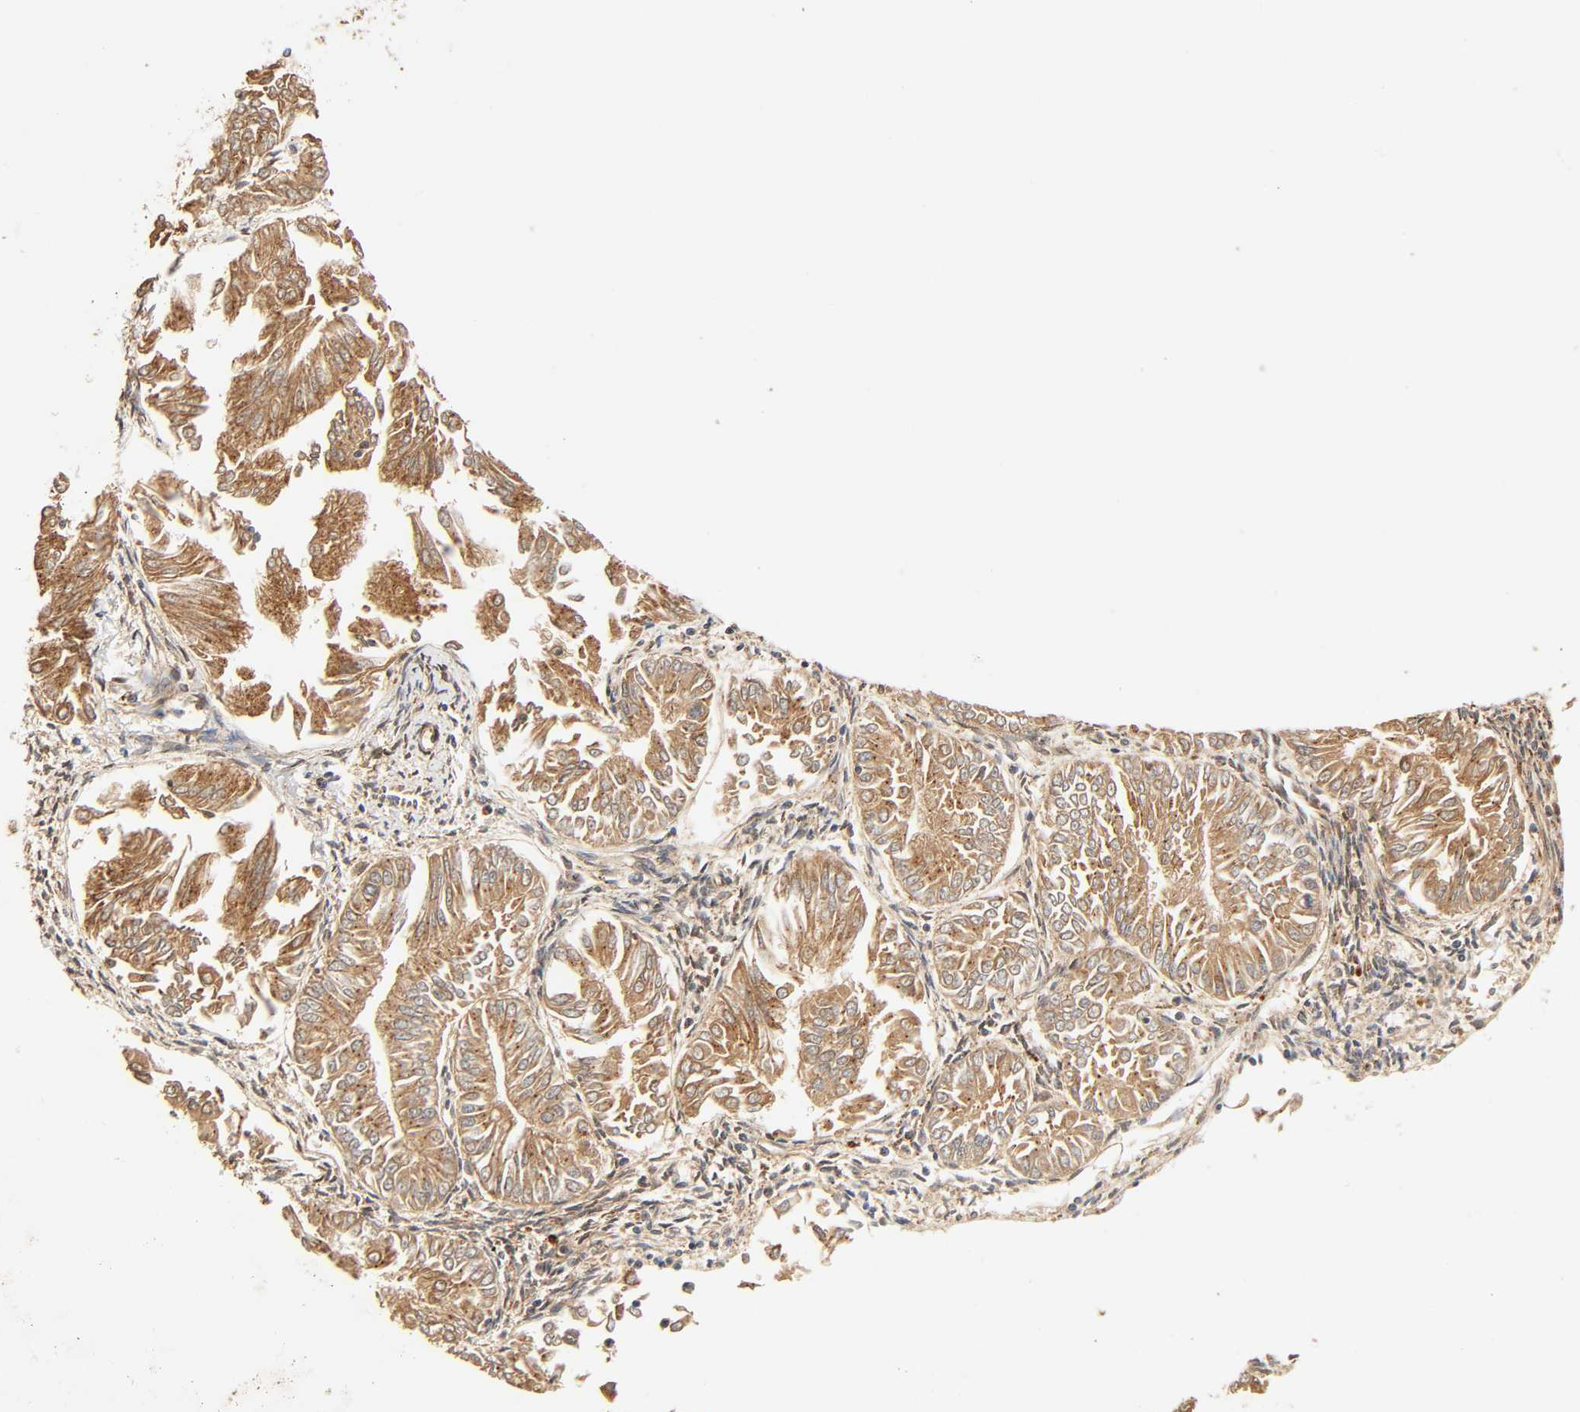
{"staining": {"intensity": "moderate", "quantity": ">75%", "location": "cytoplasmic/membranous"}, "tissue": "endometrial cancer", "cell_type": "Tumor cells", "image_type": "cancer", "snomed": [{"axis": "morphology", "description": "Adenocarcinoma, NOS"}, {"axis": "topography", "description": "Endometrium"}], "caption": "Human endometrial cancer (adenocarcinoma) stained with a protein marker demonstrates moderate staining in tumor cells.", "gene": "MAPK6", "patient": {"sex": "female", "age": 53}}